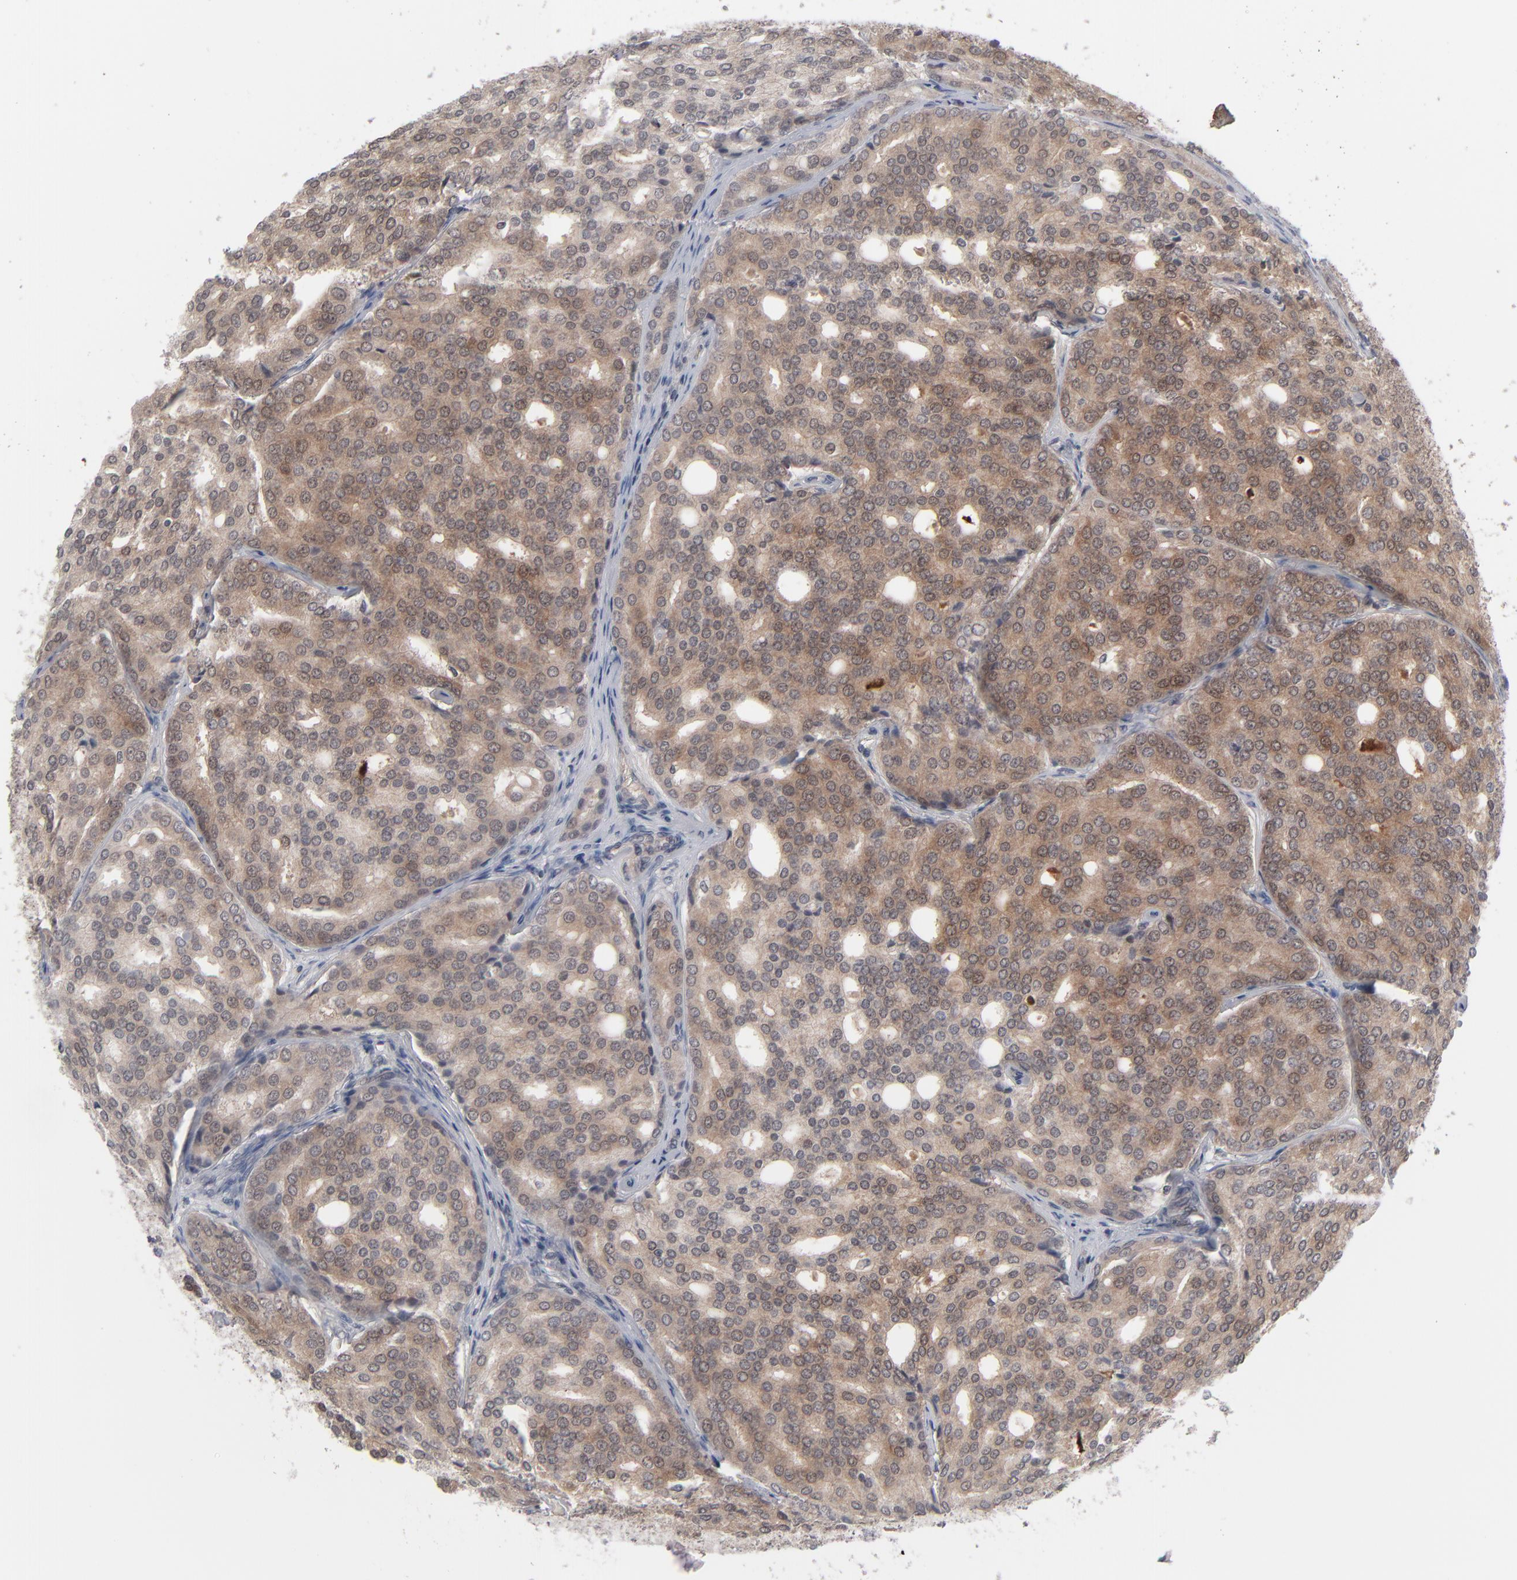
{"staining": {"intensity": "moderate", "quantity": ">75%", "location": "cytoplasmic/membranous"}, "tissue": "prostate cancer", "cell_type": "Tumor cells", "image_type": "cancer", "snomed": [{"axis": "morphology", "description": "Adenocarcinoma, High grade"}, {"axis": "topography", "description": "Prostate"}], "caption": "Immunohistochemistry (IHC) (DAB) staining of high-grade adenocarcinoma (prostate) shows moderate cytoplasmic/membranous protein staining in about >75% of tumor cells.", "gene": "POF1B", "patient": {"sex": "male", "age": 64}}